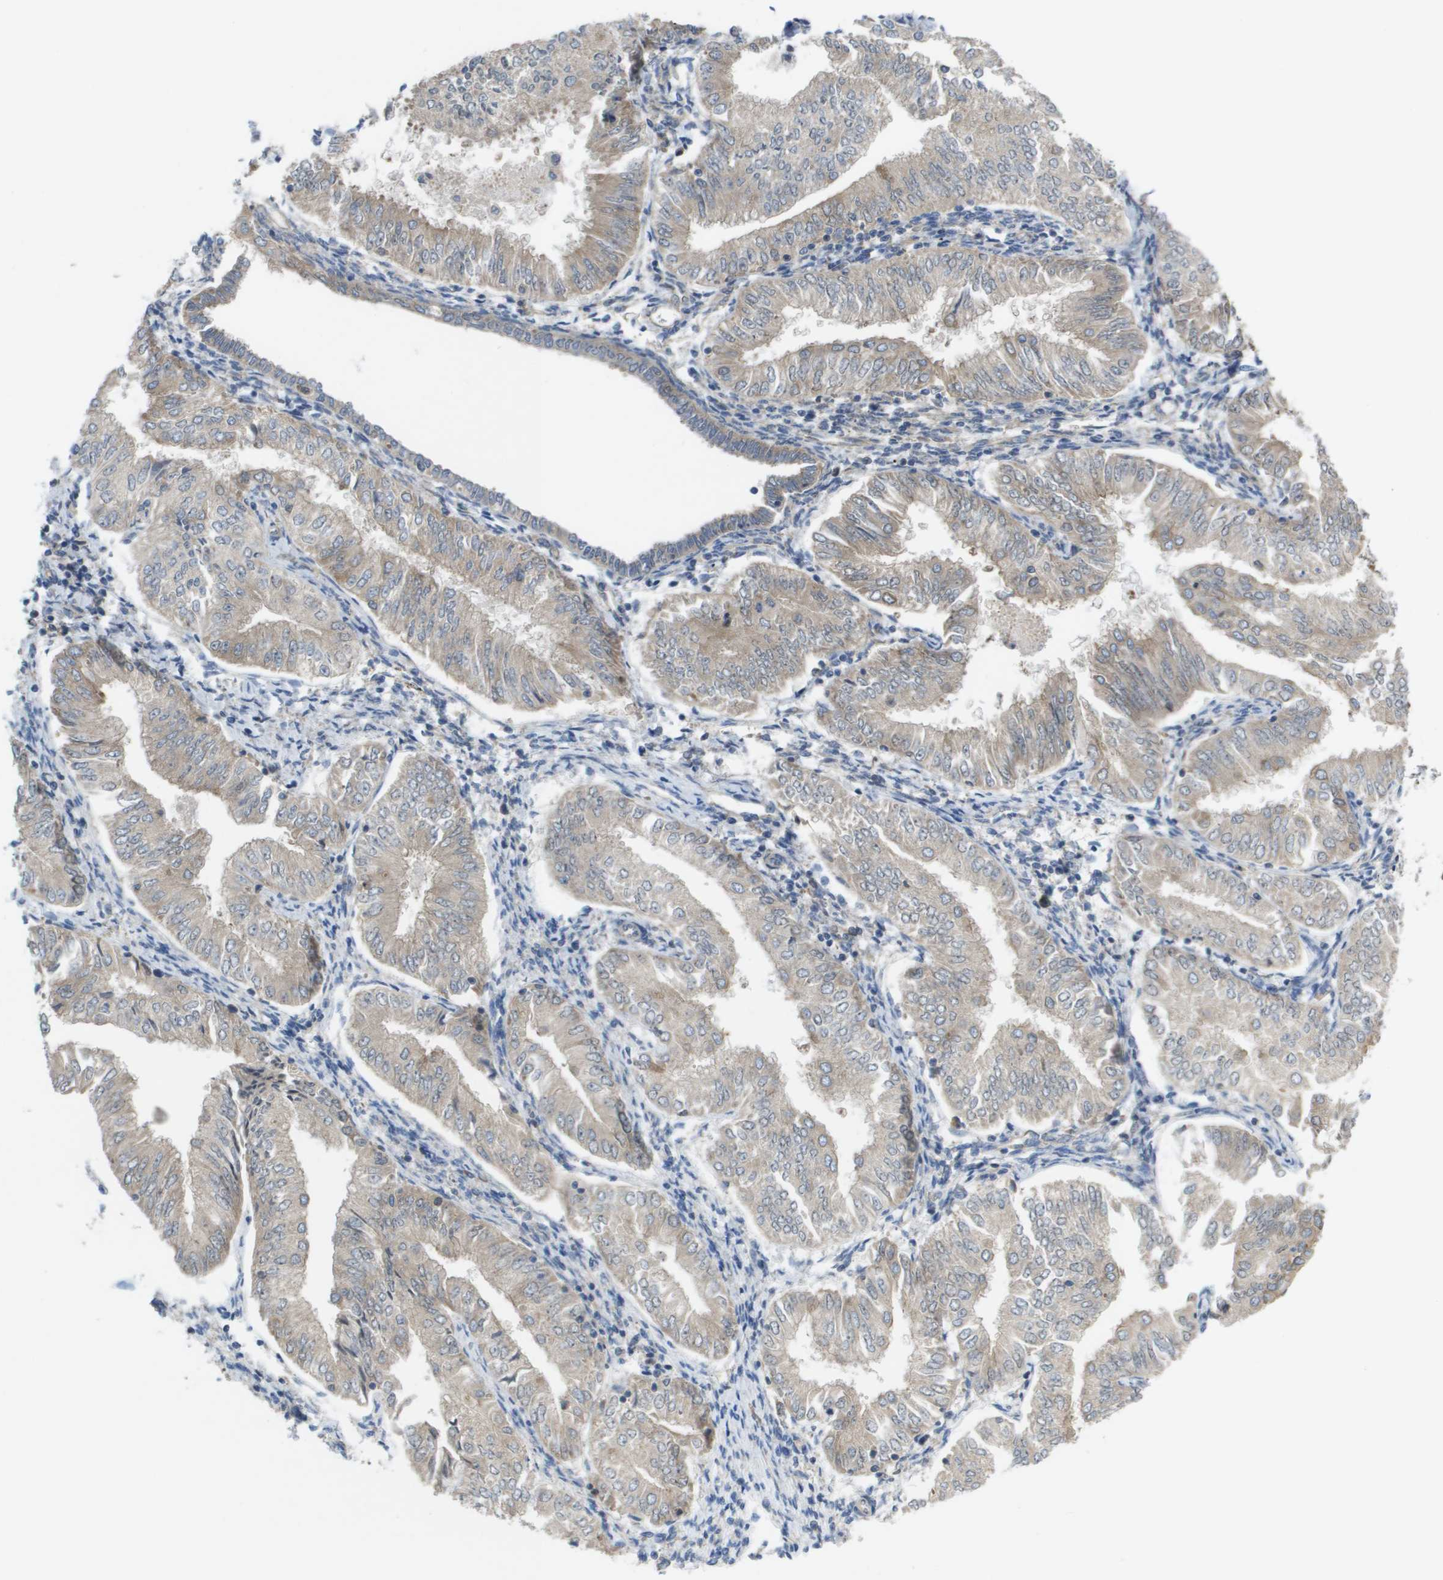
{"staining": {"intensity": "weak", "quantity": "<25%", "location": "cytoplasmic/membranous"}, "tissue": "endometrial cancer", "cell_type": "Tumor cells", "image_type": "cancer", "snomed": [{"axis": "morphology", "description": "Adenocarcinoma, NOS"}, {"axis": "topography", "description": "Endometrium"}], "caption": "Immunohistochemistry image of human endometrial adenocarcinoma stained for a protein (brown), which demonstrates no staining in tumor cells.", "gene": "EIF4G2", "patient": {"sex": "female", "age": 53}}